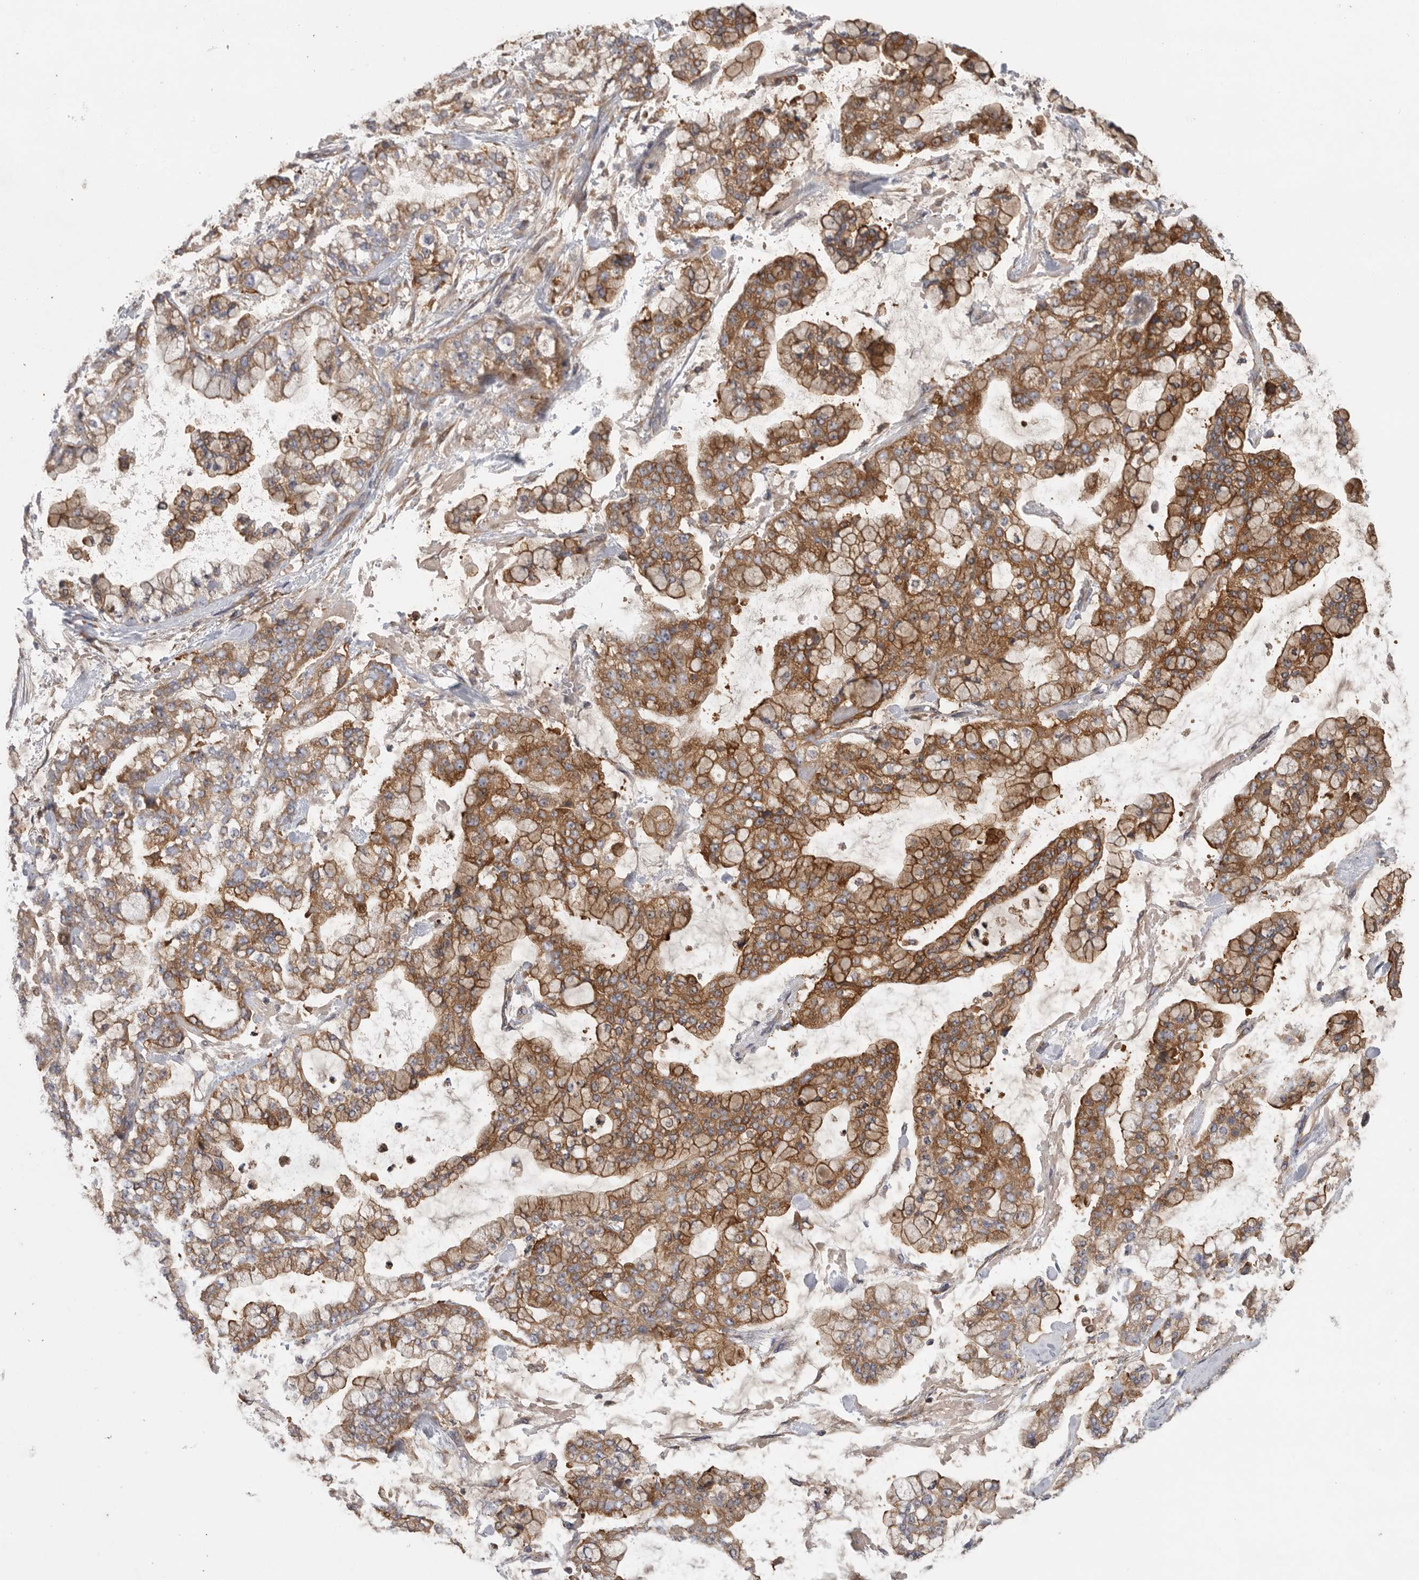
{"staining": {"intensity": "moderate", "quantity": ">75%", "location": "cytoplasmic/membranous"}, "tissue": "stomach cancer", "cell_type": "Tumor cells", "image_type": "cancer", "snomed": [{"axis": "morphology", "description": "Normal tissue, NOS"}, {"axis": "morphology", "description": "Adenocarcinoma, NOS"}, {"axis": "topography", "description": "Stomach, upper"}, {"axis": "topography", "description": "Stomach"}], "caption": "Human stomach adenocarcinoma stained with a brown dye exhibits moderate cytoplasmic/membranous positive staining in about >75% of tumor cells.", "gene": "C1orf109", "patient": {"sex": "male", "age": 76}}